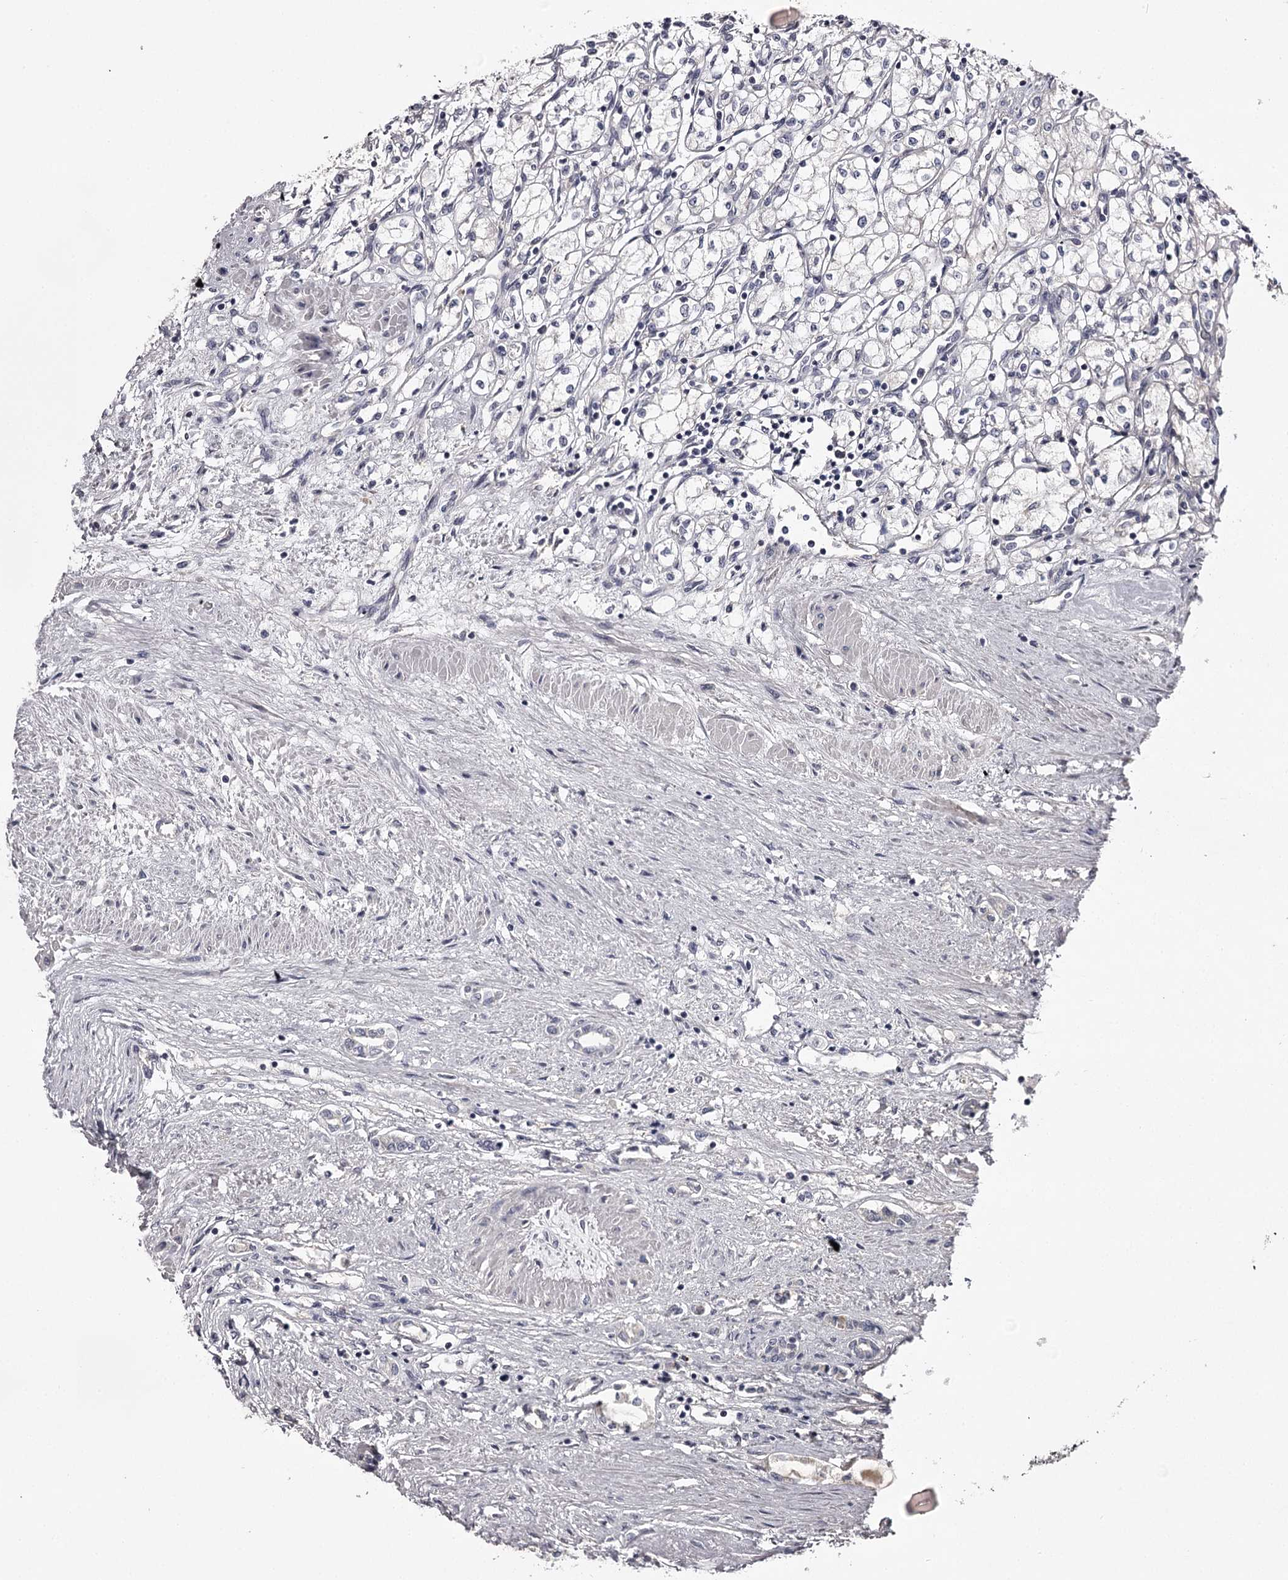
{"staining": {"intensity": "negative", "quantity": "none", "location": "none"}, "tissue": "renal cancer", "cell_type": "Tumor cells", "image_type": "cancer", "snomed": [{"axis": "morphology", "description": "Adenocarcinoma, NOS"}, {"axis": "topography", "description": "Kidney"}], "caption": "The immunohistochemistry (IHC) histopathology image has no significant positivity in tumor cells of adenocarcinoma (renal) tissue.", "gene": "PRM2", "patient": {"sex": "male", "age": 59}}